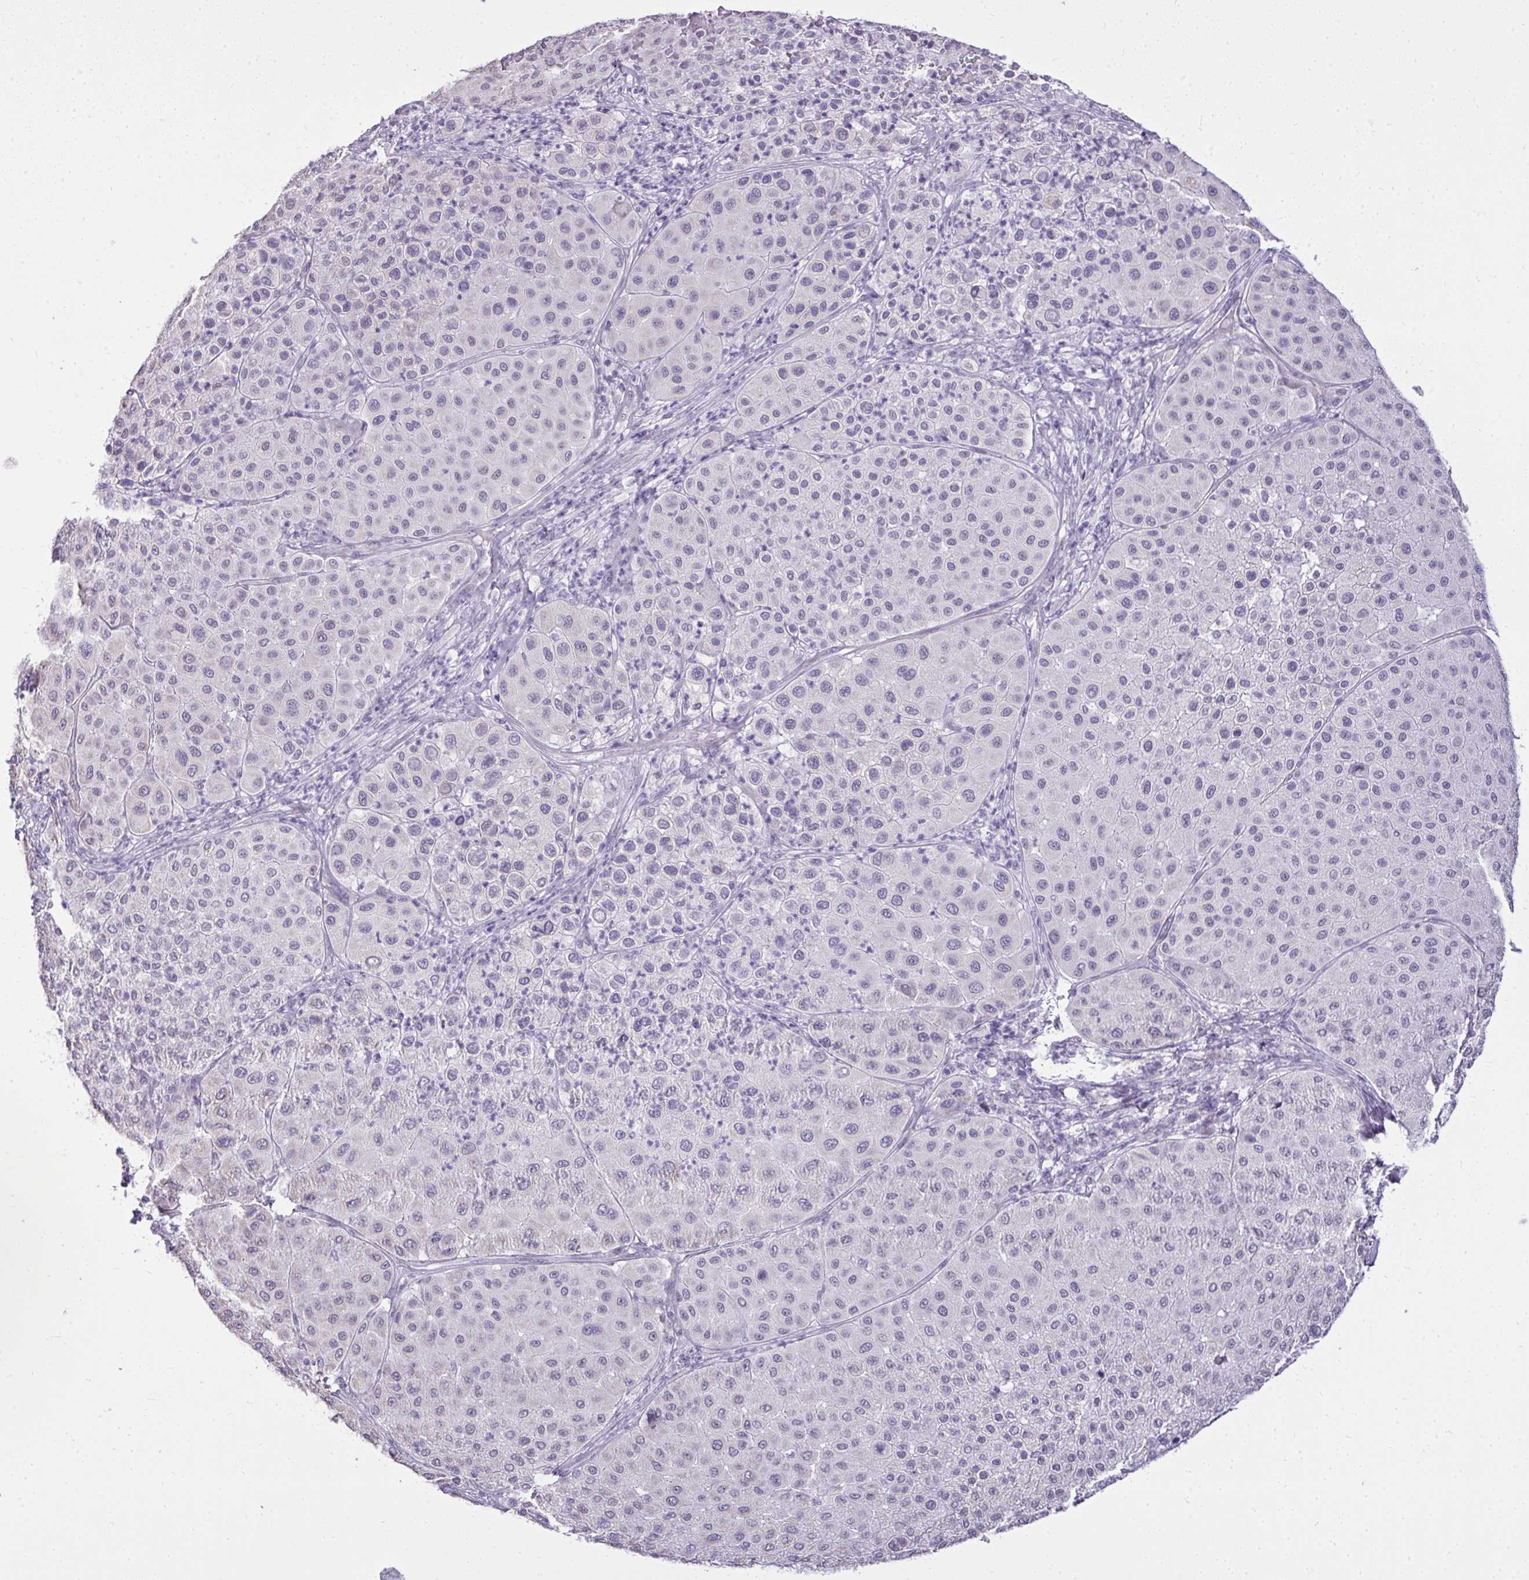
{"staining": {"intensity": "negative", "quantity": "none", "location": "none"}, "tissue": "melanoma", "cell_type": "Tumor cells", "image_type": "cancer", "snomed": [{"axis": "morphology", "description": "Malignant melanoma, Metastatic site"}, {"axis": "topography", "description": "Smooth muscle"}], "caption": "Tumor cells show no significant staining in malignant melanoma (metastatic site).", "gene": "NPPA", "patient": {"sex": "male", "age": 41}}